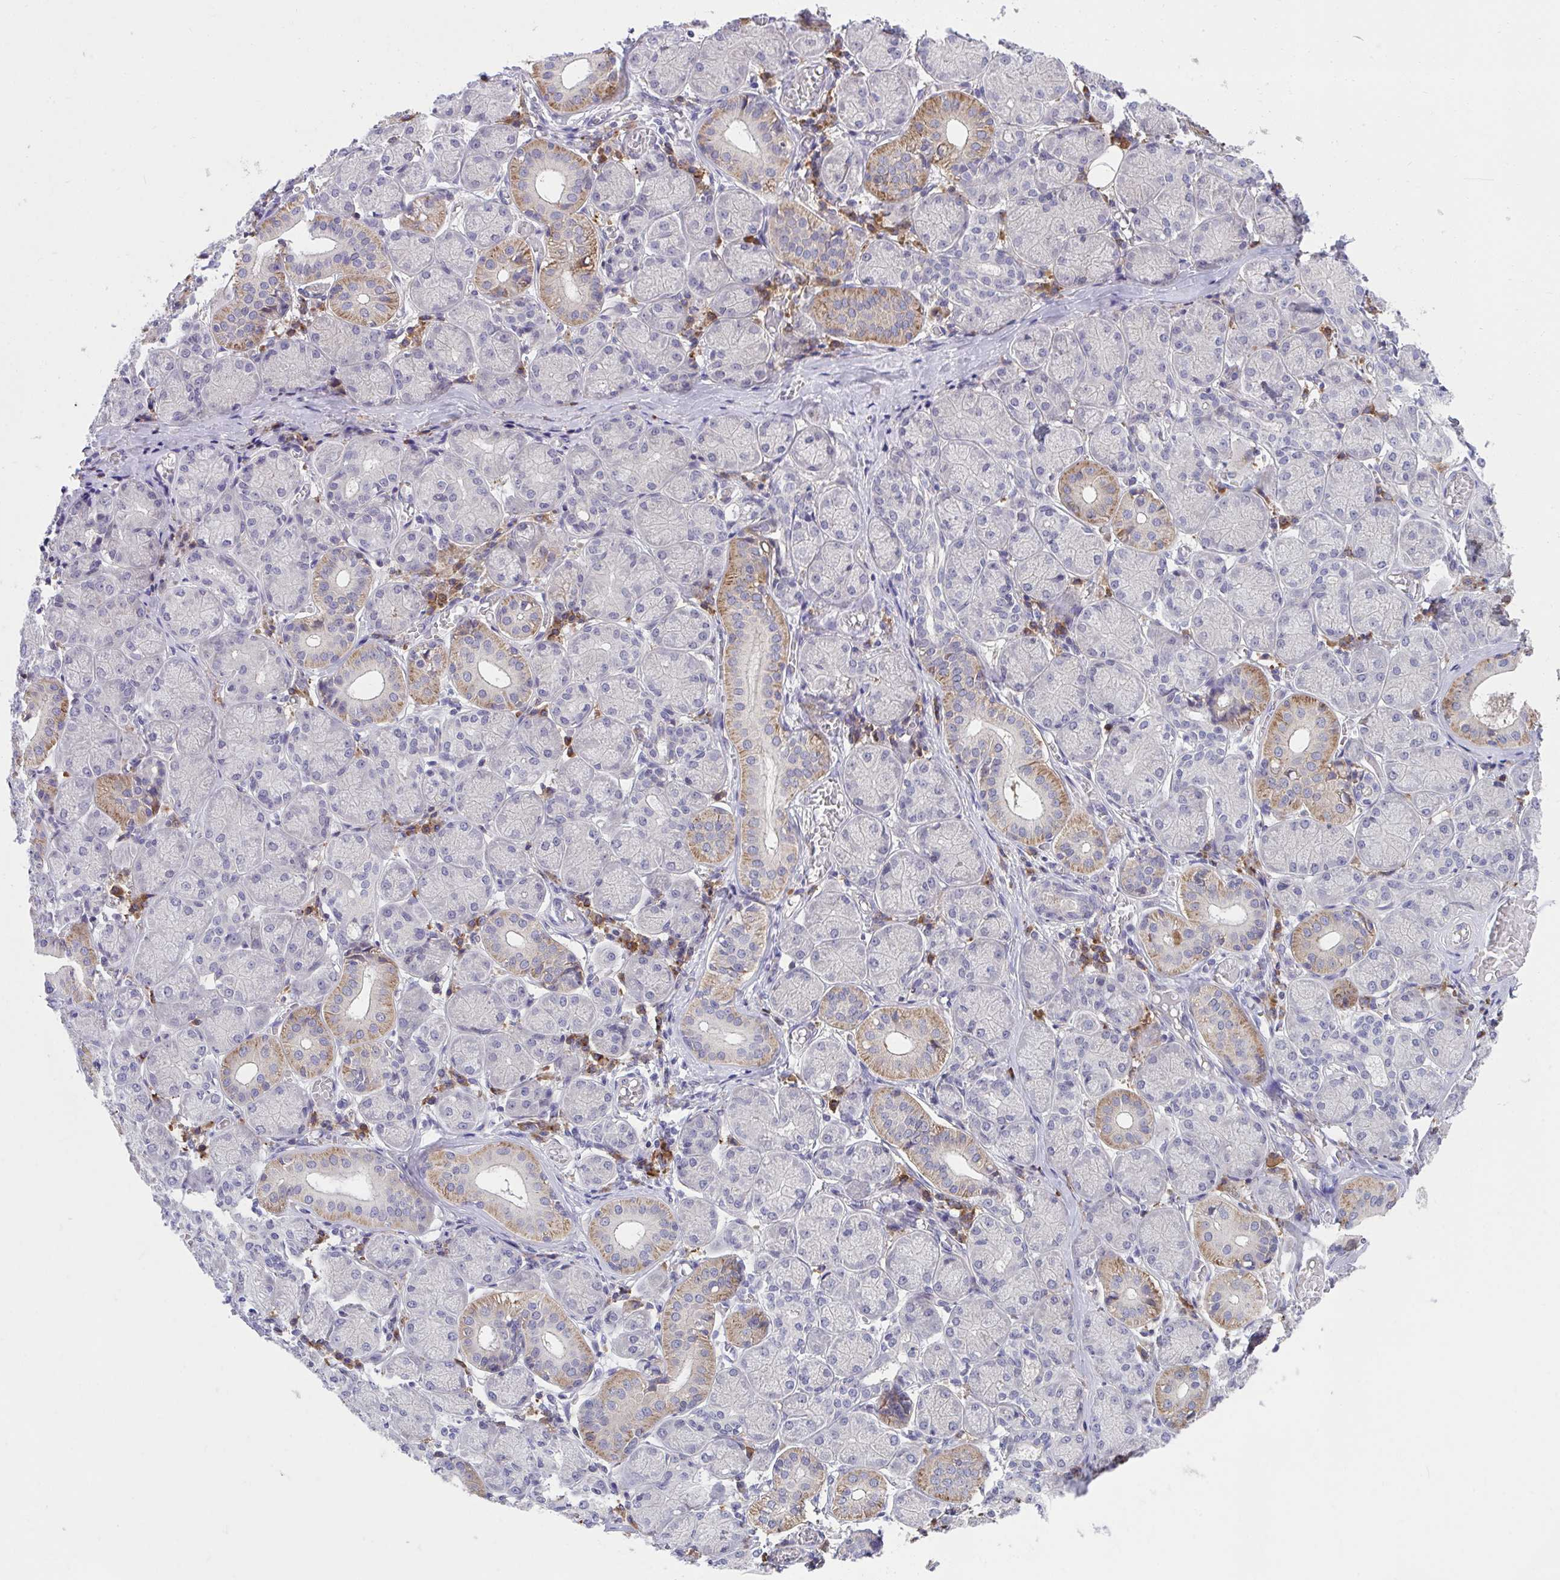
{"staining": {"intensity": "moderate", "quantity": "<25%", "location": "cytoplasmic/membranous"}, "tissue": "salivary gland", "cell_type": "Glandular cells", "image_type": "normal", "snomed": [{"axis": "morphology", "description": "Normal tissue, NOS"}, {"axis": "topography", "description": "Salivary gland"}], "caption": "Glandular cells exhibit moderate cytoplasmic/membranous expression in about <25% of cells in benign salivary gland. Nuclei are stained in blue.", "gene": "SLAMF7", "patient": {"sex": "female", "age": 24}}